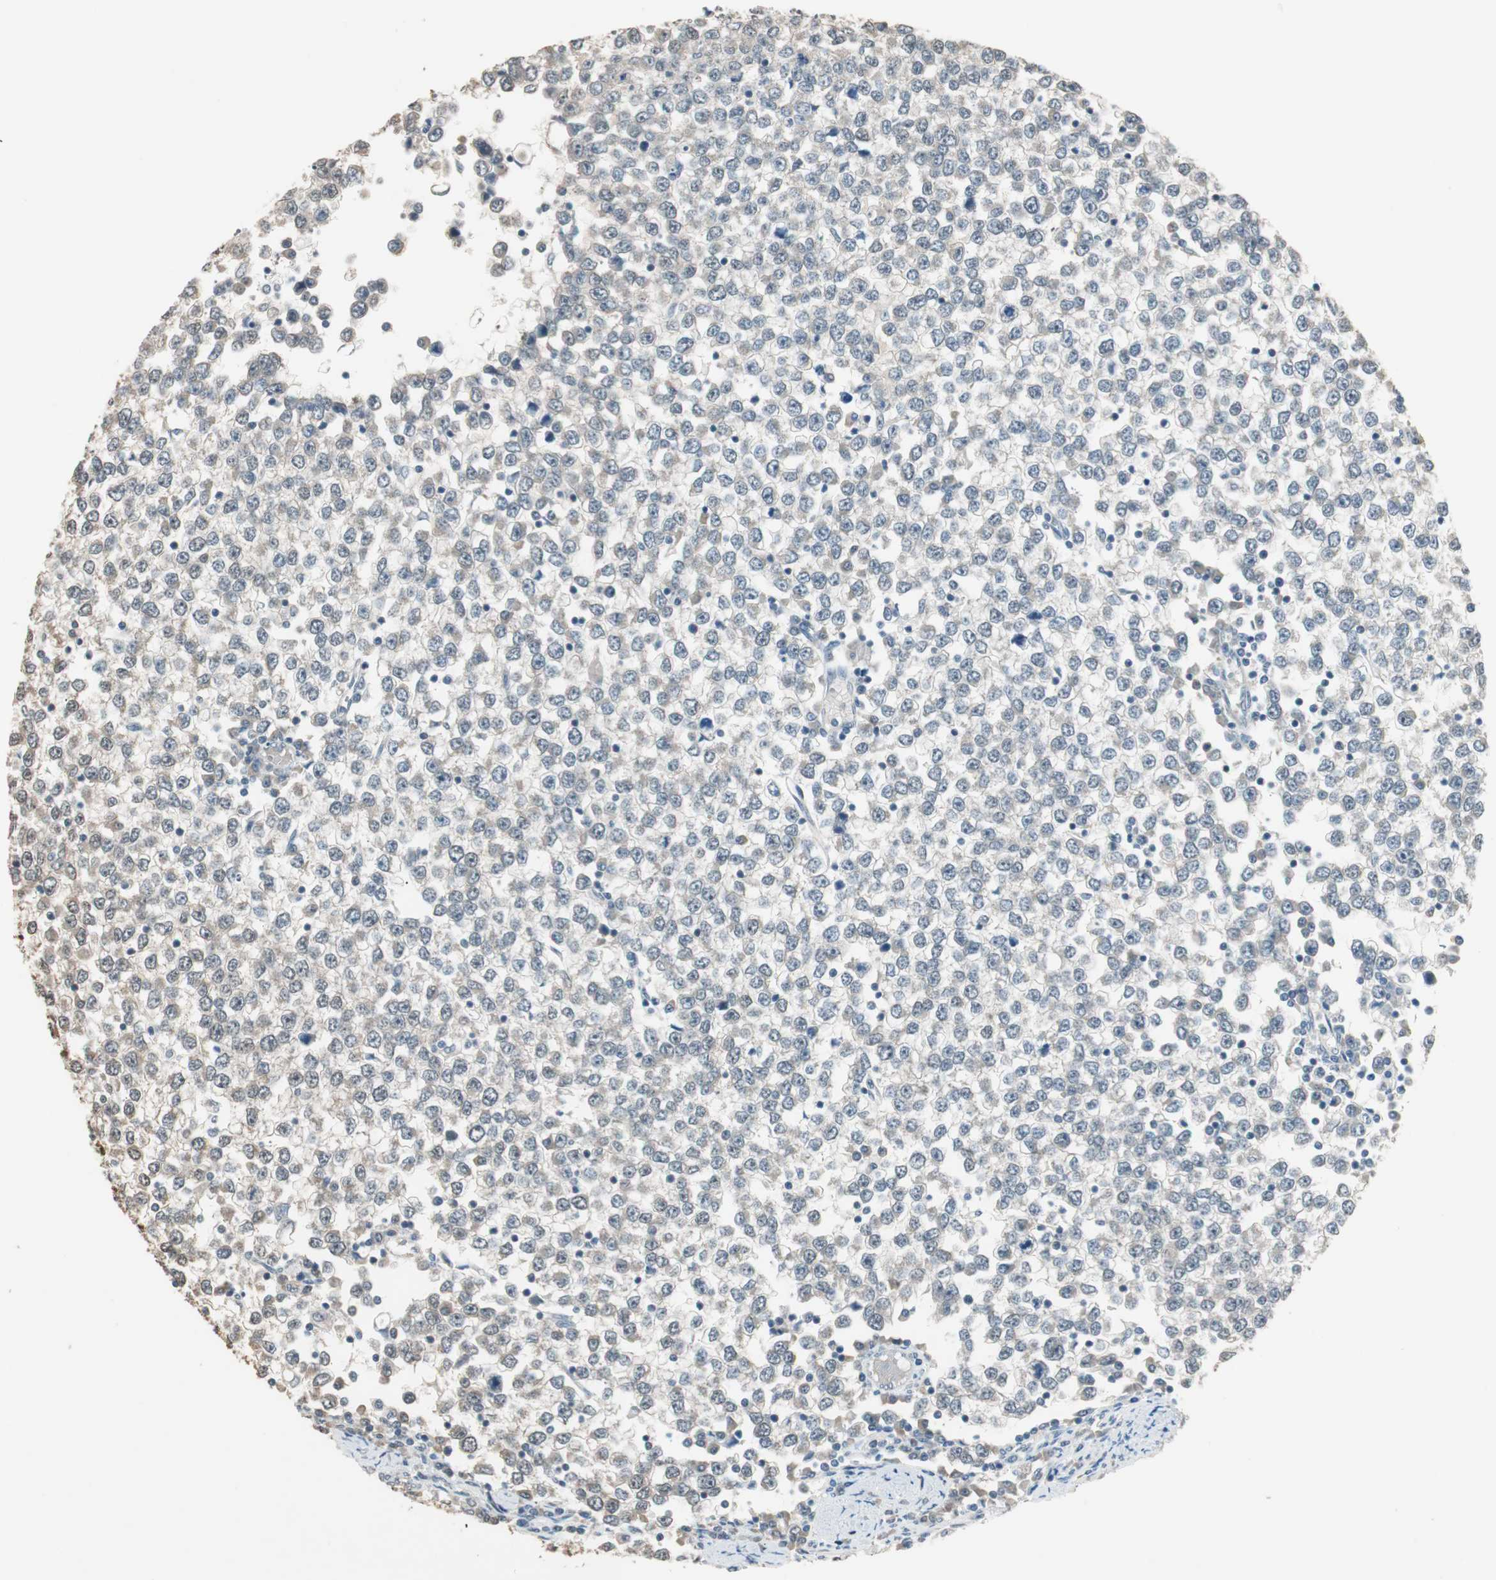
{"staining": {"intensity": "weak", "quantity": "<25%", "location": "cytoplasmic/membranous"}, "tissue": "testis cancer", "cell_type": "Tumor cells", "image_type": "cancer", "snomed": [{"axis": "morphology", "description": "Seminoma, NOS"}, {"axis": "topography", "description": "Testis"}], "caption": "Immunohistochemistry micrograph of neoplastic tissue: testis cancer (seminoma) stained with DAB demonstrates no significant protein positivity in tumor cells. The staining is performed using DAB brown chromogen with nuclei counter-stained in using hematoxylin.", "gene": "USP5", "patient": {"sex": "male", "age": 65}}